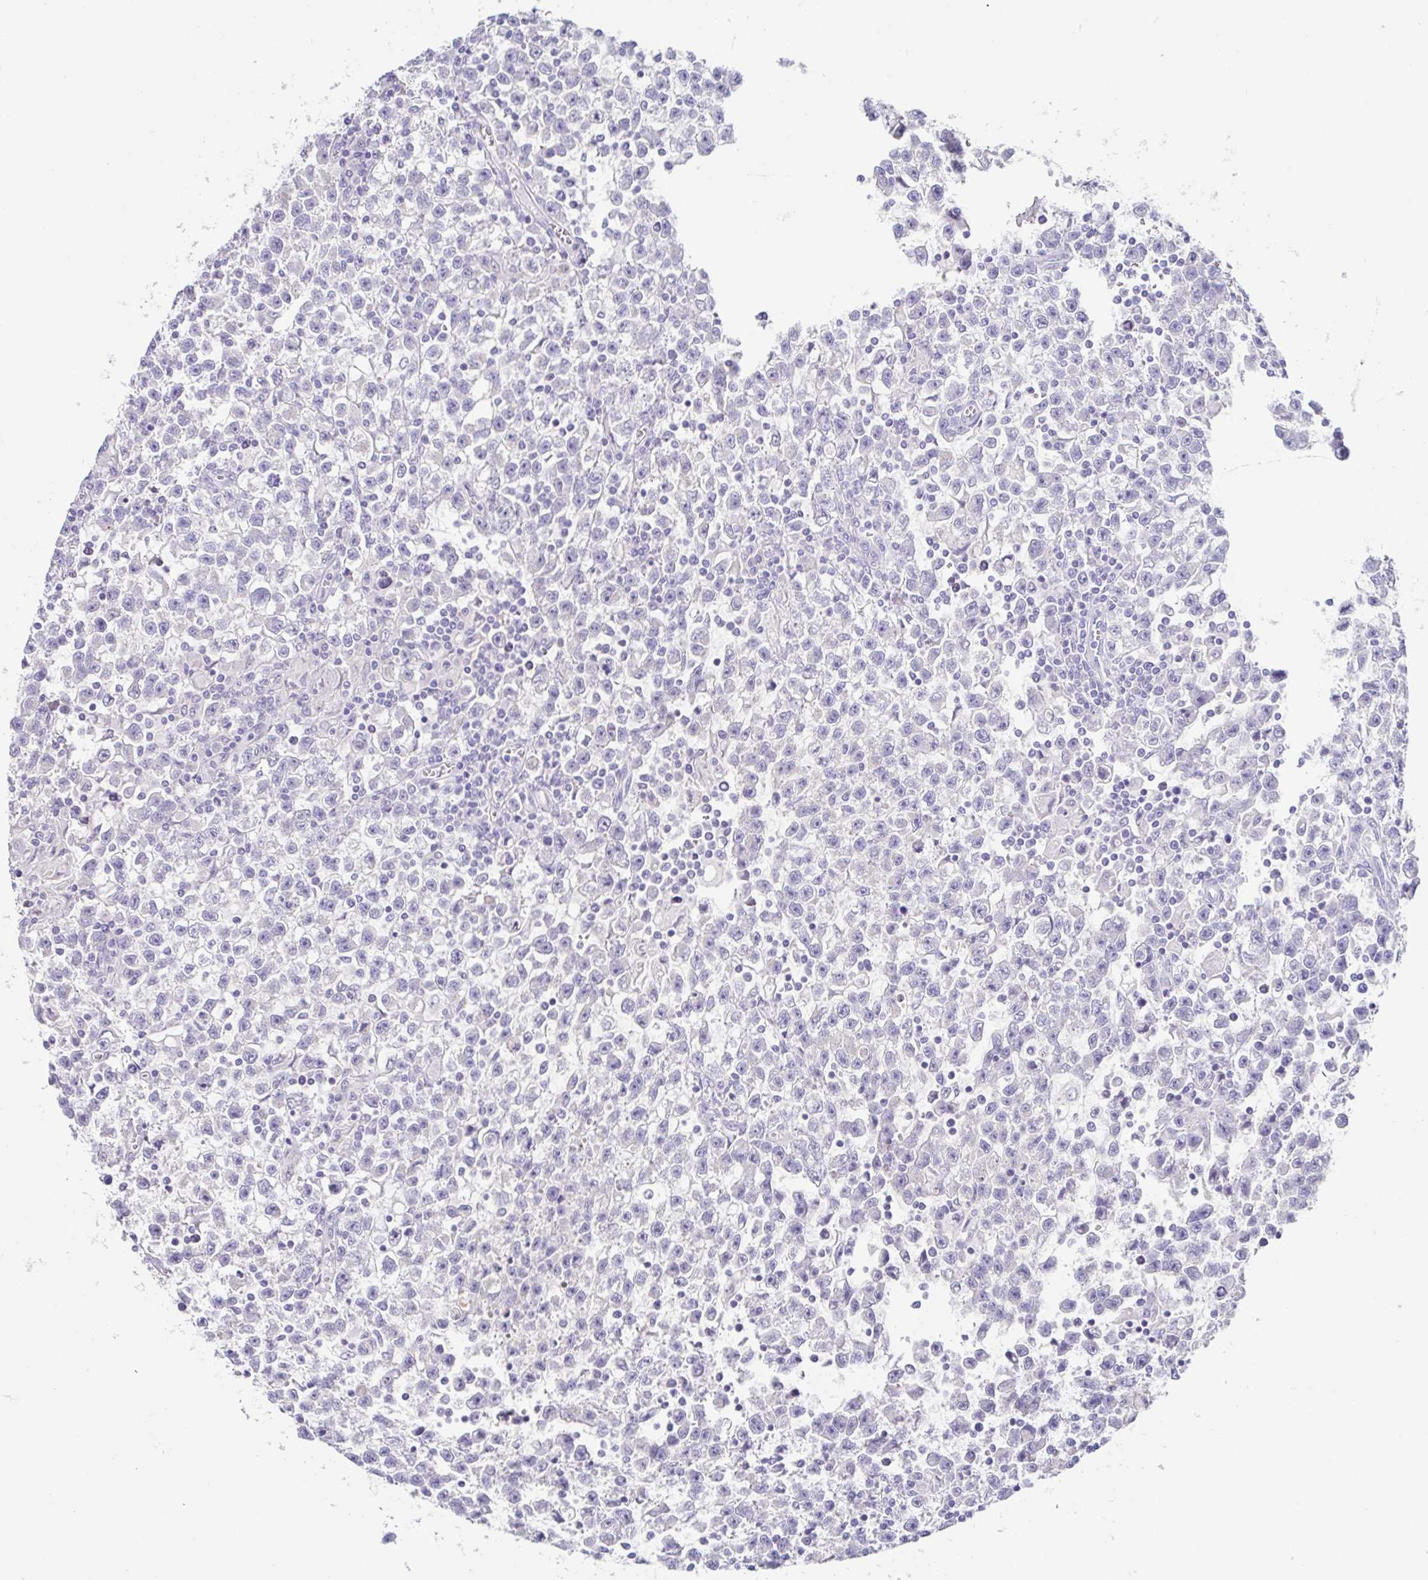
{"staining": {"intensity": "negative", "quantity": "none", "location": "none"}, "tissue": "testis cancer", "cell_type": "Tumor cells", "image_type": "cancer", "snomed": [{"axis": "morphology", "description": "Seminoma, NOS"}, {"axis": "topography", "description": "Testis"}], "caption": "Immunohistochemistry of human seminoma (testis) reveals no expression in tumor cells.", "gene": "RDH11", "patient": {"sex": "male", "age": 31}}